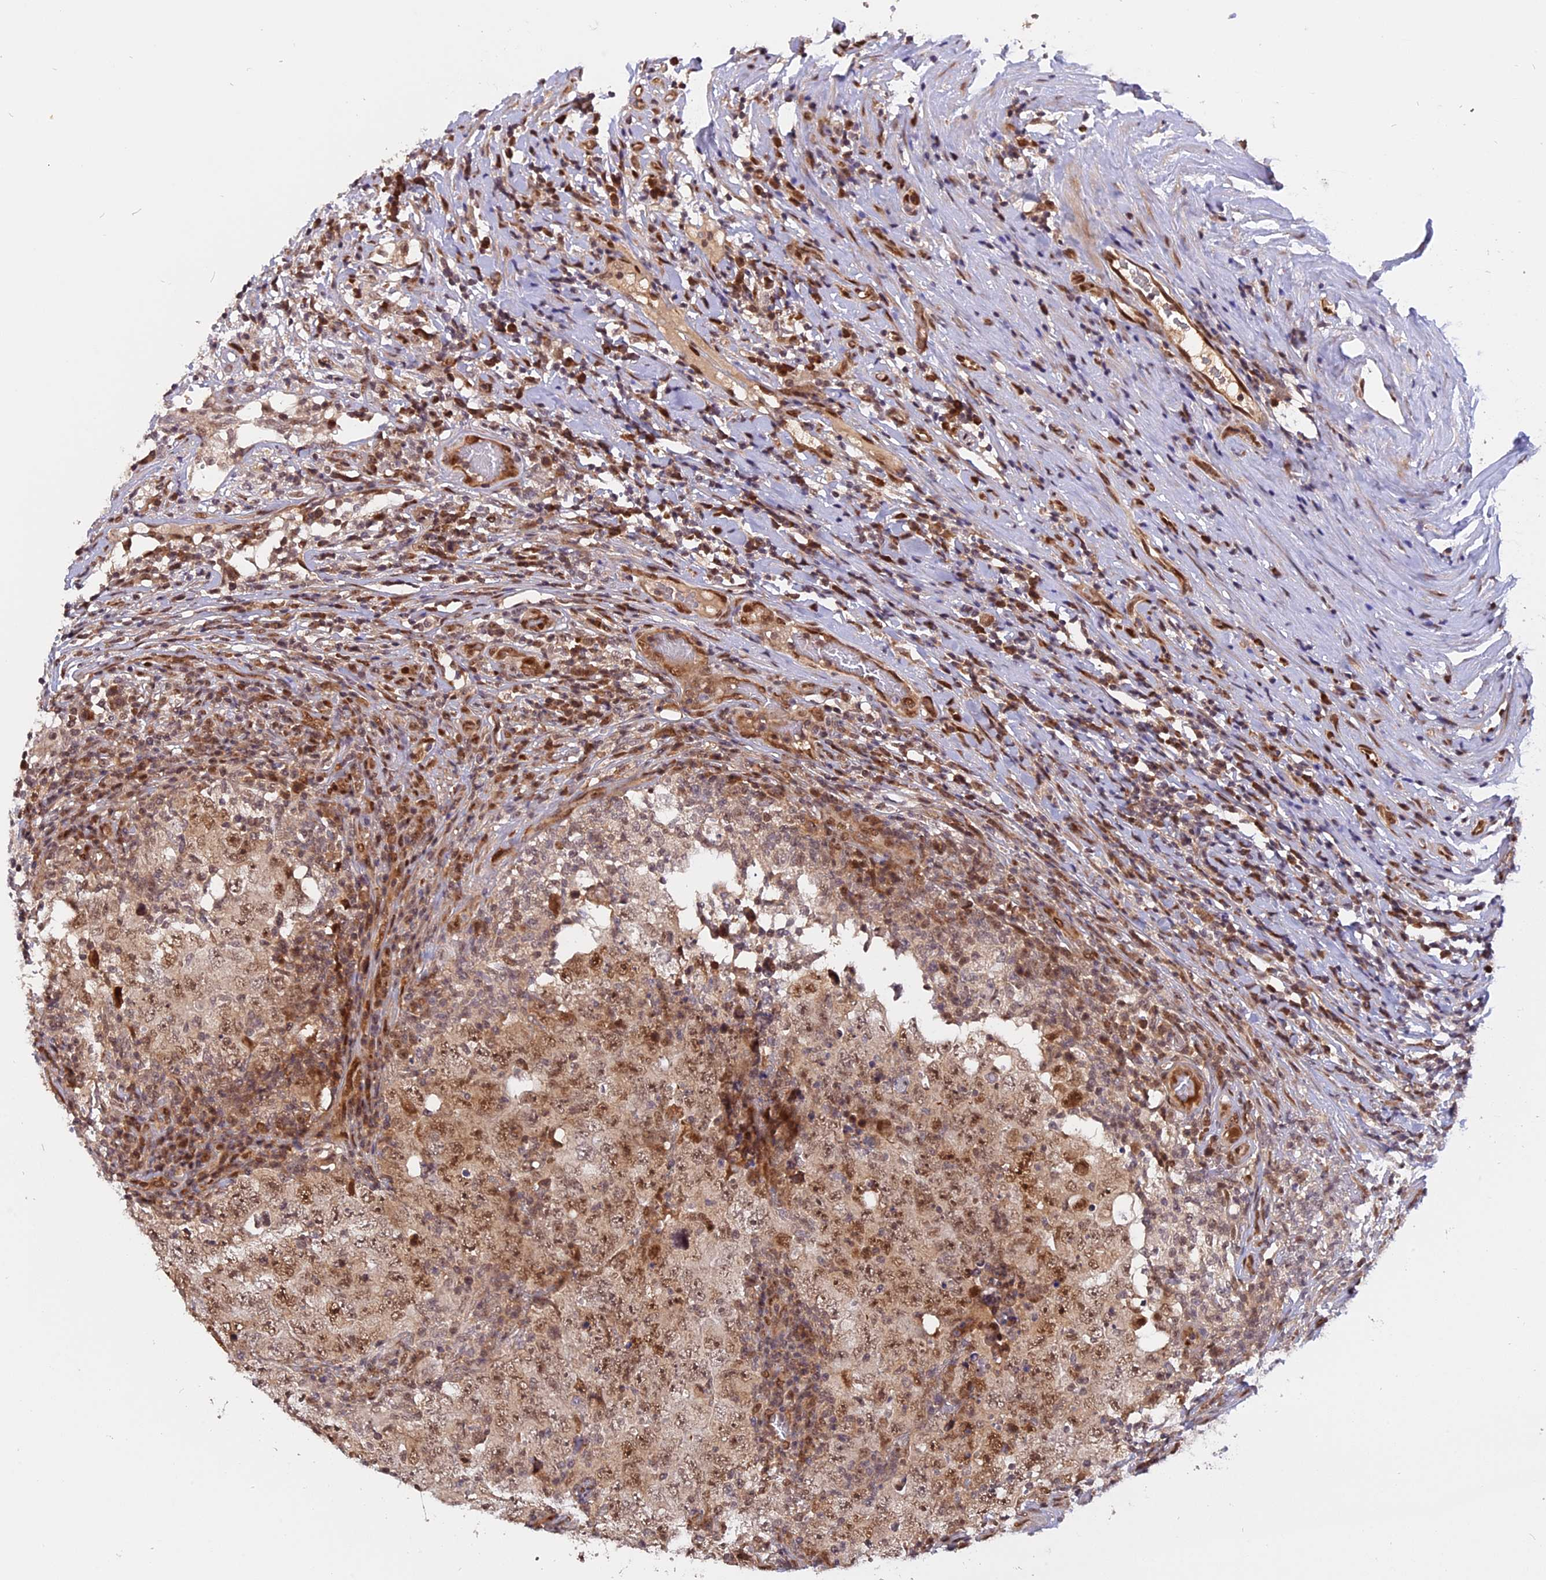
{"staining": {"intensity": "moderate", "quantity": ">75%", "location": "nuclear"}, "tissue": "testis cancer", "cell_type": "Tumor cells", "image_type": "cancer", "snomed": [{"axis": "morphology", "description": "Carcinoma, Embryonal, NOS"}, {"axis": "topography", "description": "Testis"}], "caption": "Immunohistochemical staining of human embryonal carcinoma (testis) shows medium levels of moderate nuclear positivity in about >75% of tumor cells. Using DAB (3,3'-diaminobenzidine) (brown) and hematoxylin (blue) stains, captured at high magnification using brightfield microscopy.", "gene": "ZNF428", "patient": {"sex": "male", "age": 26}}